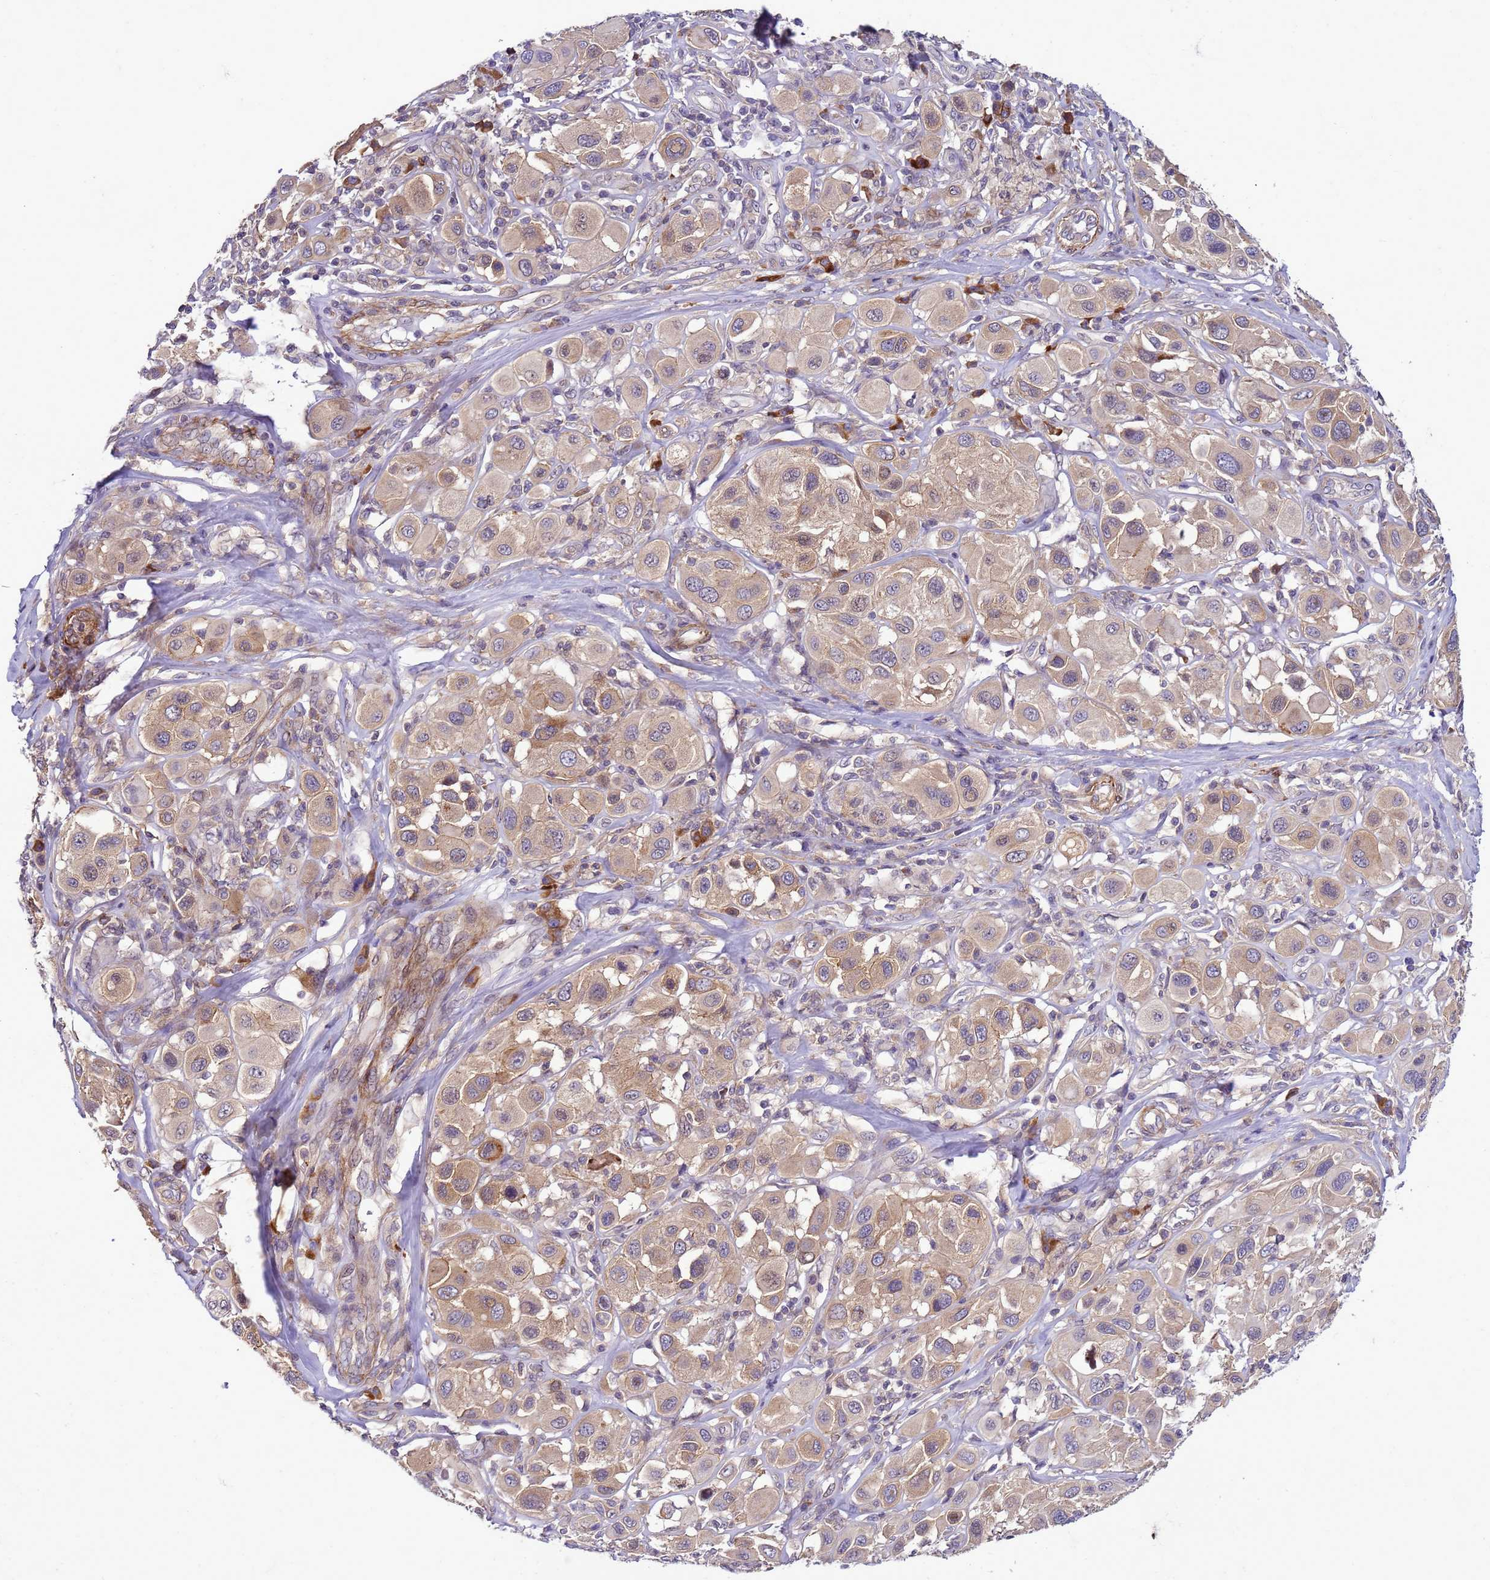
{"staining": {"intensity": "weak", "quantity": "25%-75%", "location": "cytoplasmic/membranous"}, "tissue": "melanoma", "cell_type": "Tumor cells", "image_type": "cancer", "snomed": [{"axis": "morphology", "description": "Malignant melanoma, Metastatic site"}, {"axis": "topography", "description": "Skin"}], "caption": "Tumor cells exhibit weak cytoplasmic/membranous staining in about 25%-75% of cells in melanoma.", "gene": "GEN1", "patient": {"sex": "male", "age": 41}}